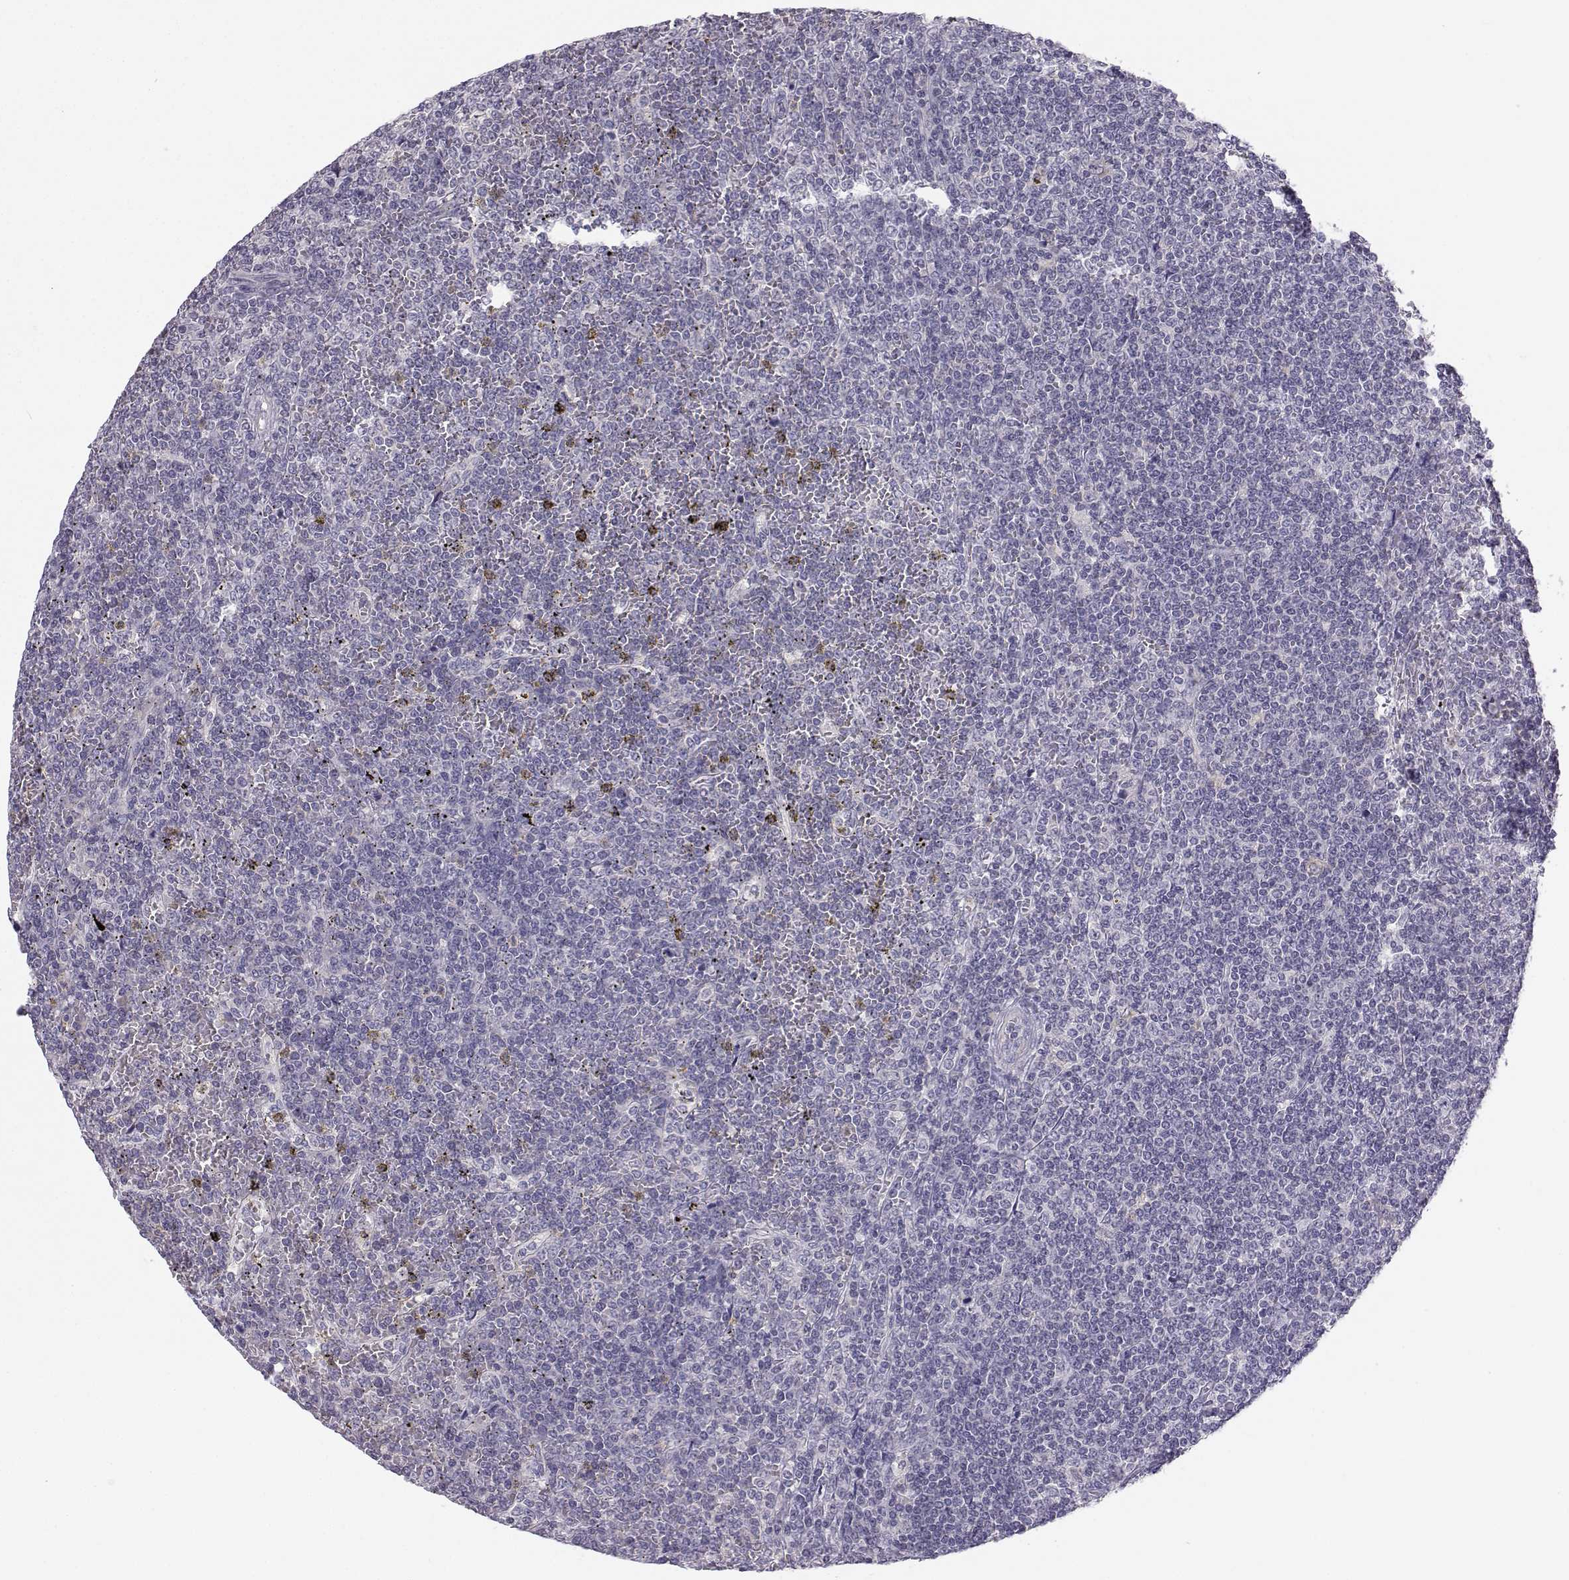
{"staining": {"intensity": "negative", "quantity": "none", "location": "none"}, "tissue": "lymphoma", "cell_type": "Tumor cells", "image_type": "cancer", "snomed": [{"axis": "morphology", "description": "Malignant lymphoma, non-Hodgkin's type, Low grade"}, {"axis": "topography", "description": "Spleen"}], "caption": "Tumor cells are negative for protein expression in human lymphoma.", "gene": "MROH7", "patient": {"sex": "female", "age": 19}}